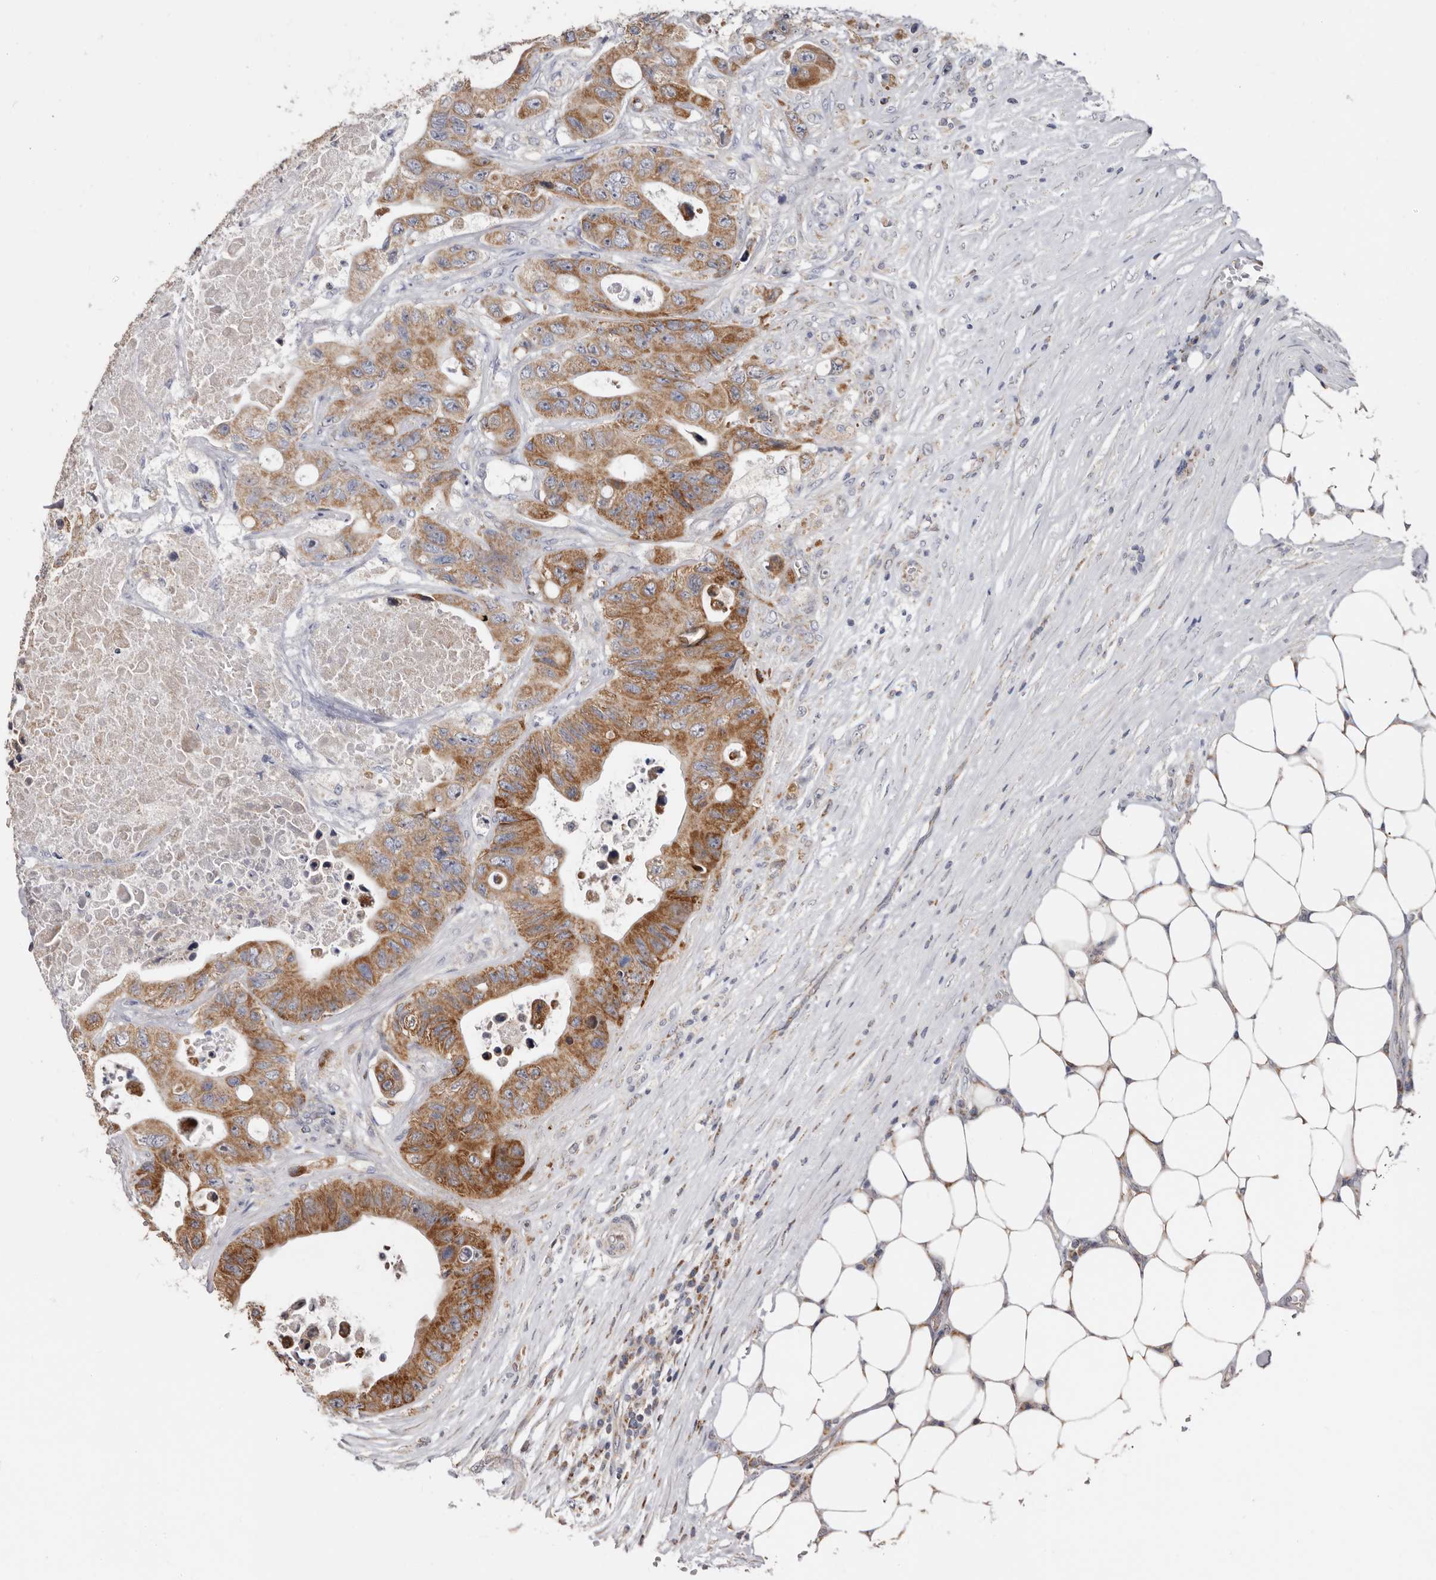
{"staining": {"intensity": "moderate", "quantity": ">75%", "location": "cytoplasmic/membranous"}, "tissue": "colorectal cancer", "cell_type": "Tumor cells", "image_type": "cancer", "snomed": [{"axis": "morphology", "description": "Adenocarcinoma, NOS"}, {"axis": "topography", "description": "Colon"}], "caption": "There is medium levels of moderate cytoplasmic/membranous expression in tumor cells of colorectal cancer, as demonstrated by immunohistochemical staining (brown color).", "gene": "MRPL18", "patient": {"sex": "female", "age": 46}}